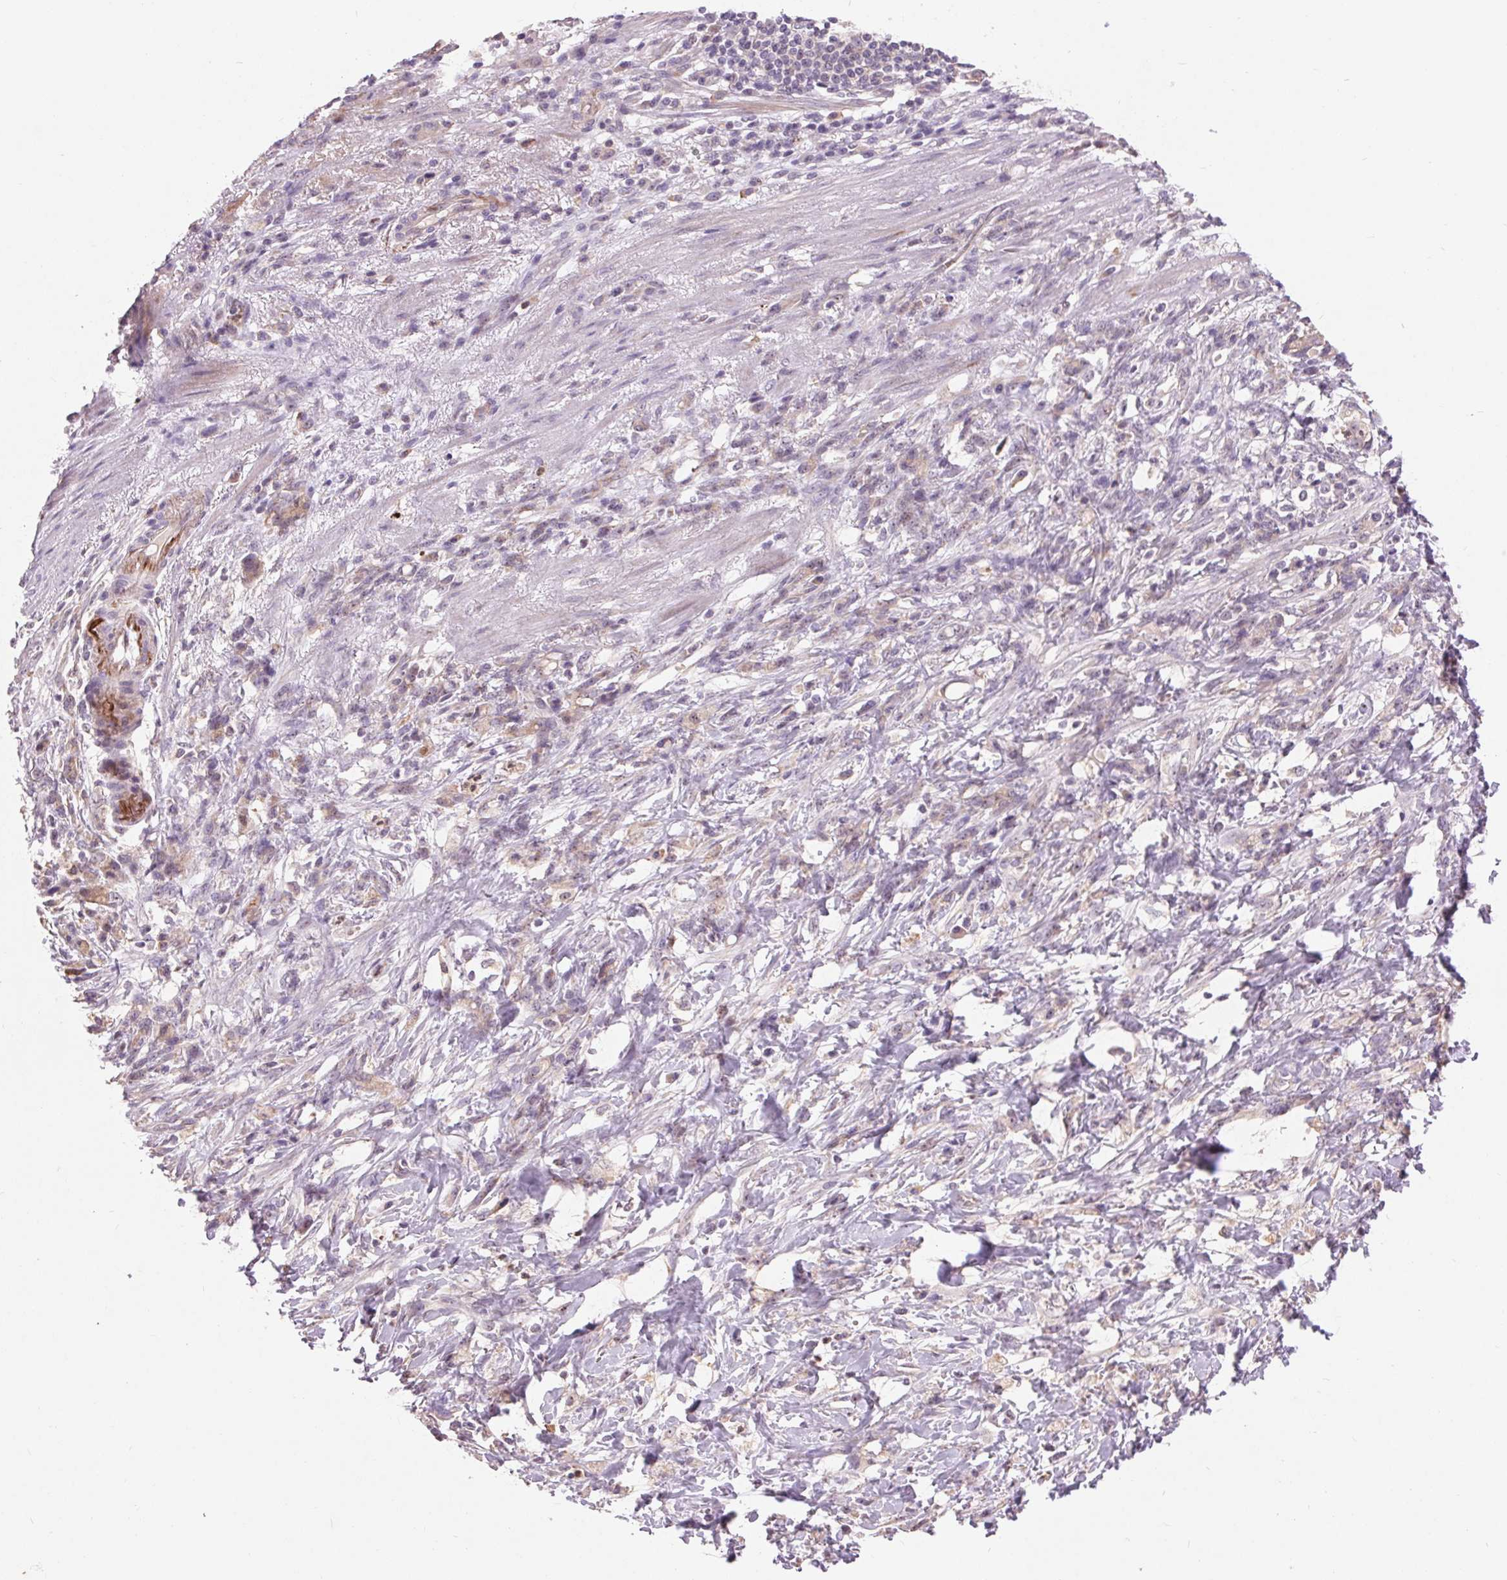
{"staining": {"intensity": "weak", "quantity": "<25%", "location": "cytoplasmic/membranous"}, "tissue": "stomach cancer", "cell_type": "Tumor cells", "image_type": "cancer", "snomed": [{"axis": "morphology", "description": "Adenocarcinoma, NOS"}, {"axis": "topography", "description": "Stomach"}], "caption": "The micrograph demonstrates no staining of tumor cells in stomach cancer.", "gene": "RANBP3L", "patient": {"sex": "female", "age": 84}}